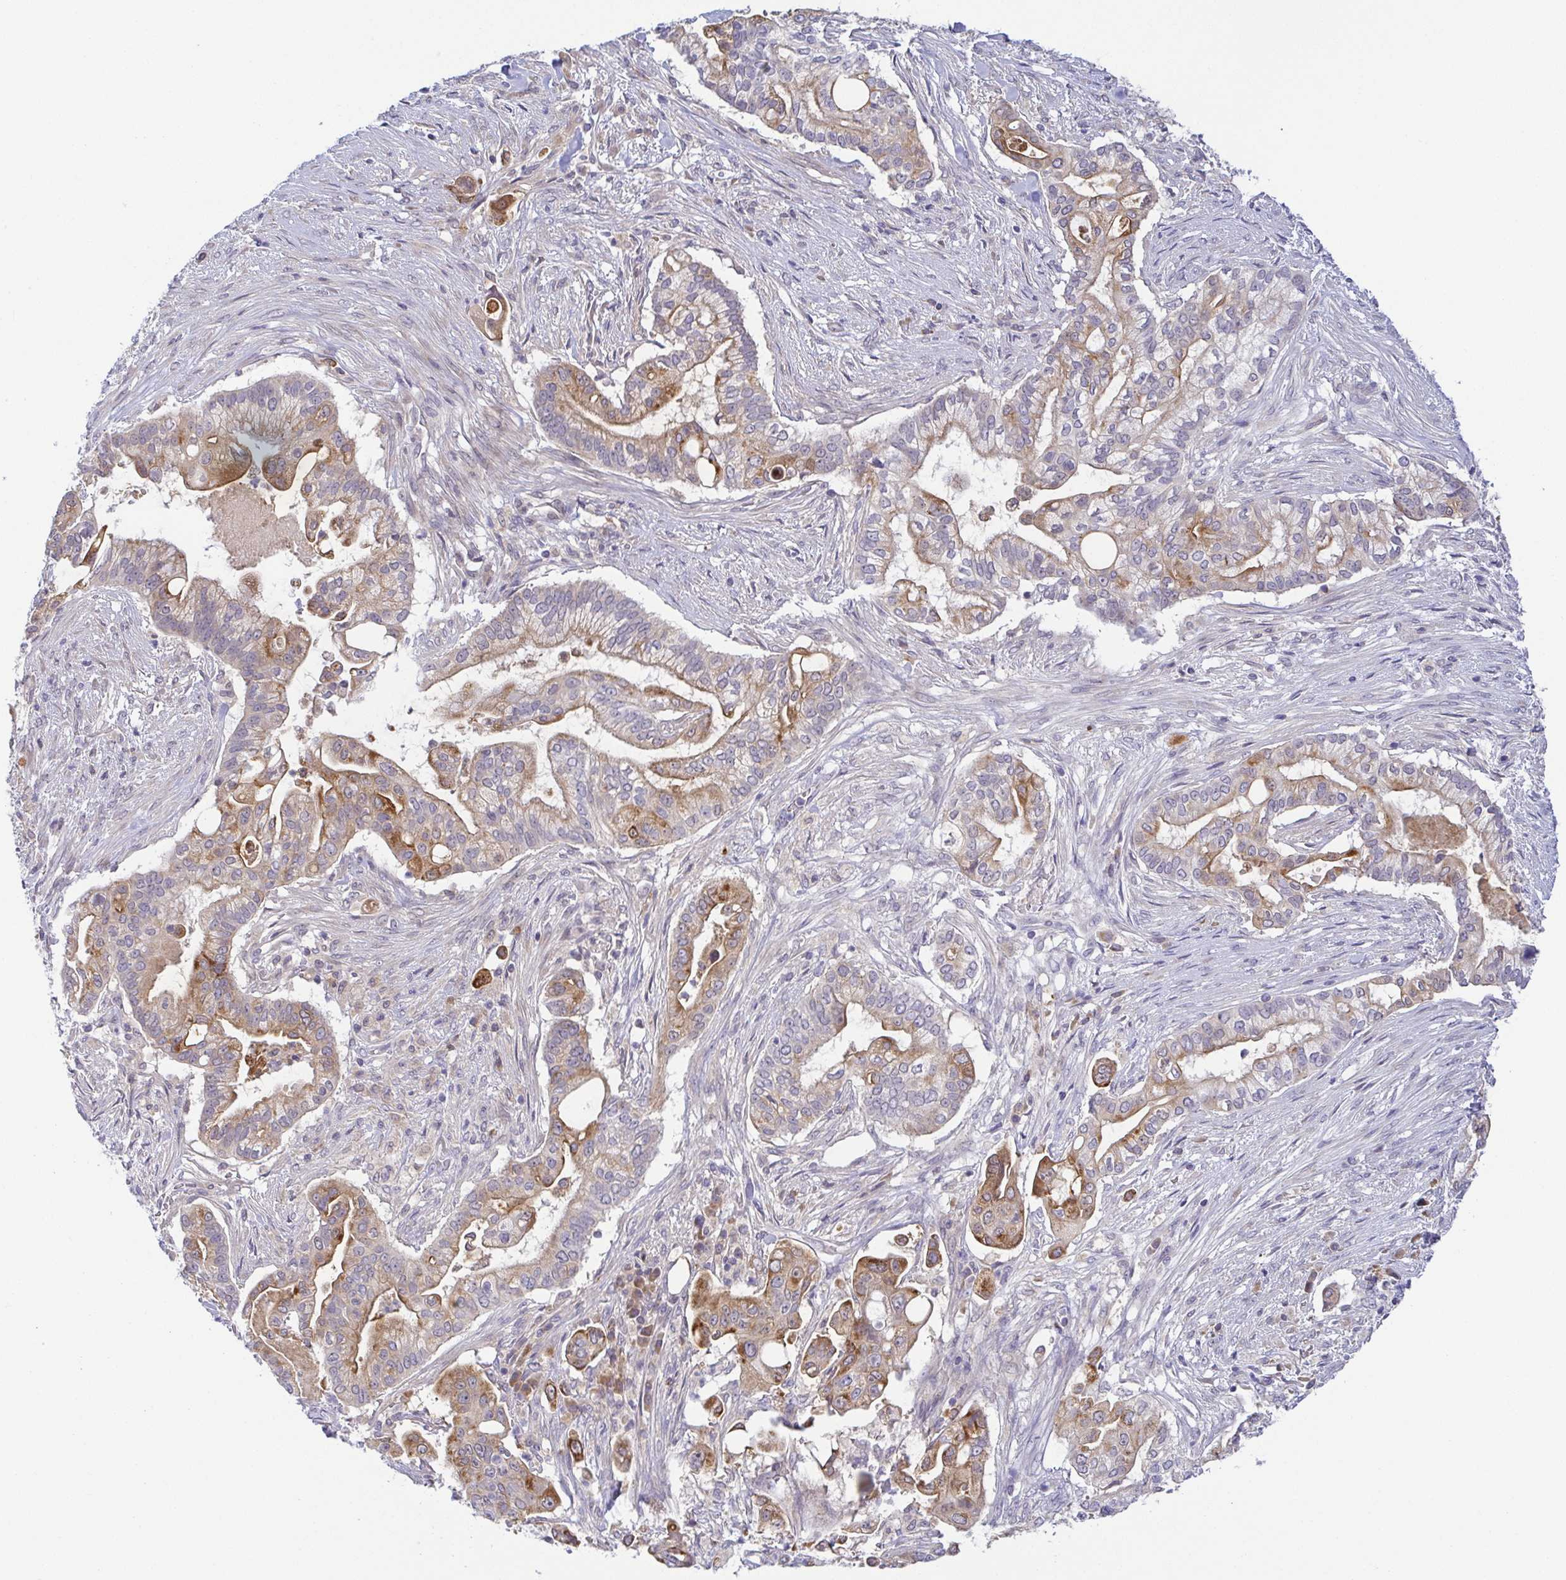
{"staining": {"intensity": "moderate", "quantity": "25%-75%", "location": "cytoplasmic/membranous"}, "tissue": "pancreatic cancer", "cell_type": "Tumor cells", "image_type": "cancer", "snomed": [{"axis": "morphology", "description": "Adenocarcinoma, NOS"}, {"axis": "topography", "description": "Pancreas"}], "caption": "Immunohistochemistry (IHC) image of human pancreatic adenocarcinoma stained for a protein (brown), which reveals medium levels of moderate cytoplasmic/membranous expression in about 25%-75% of tumor cells.", "gene": "BCL2L1", "patient": {"sex": "female", "age": 69}}